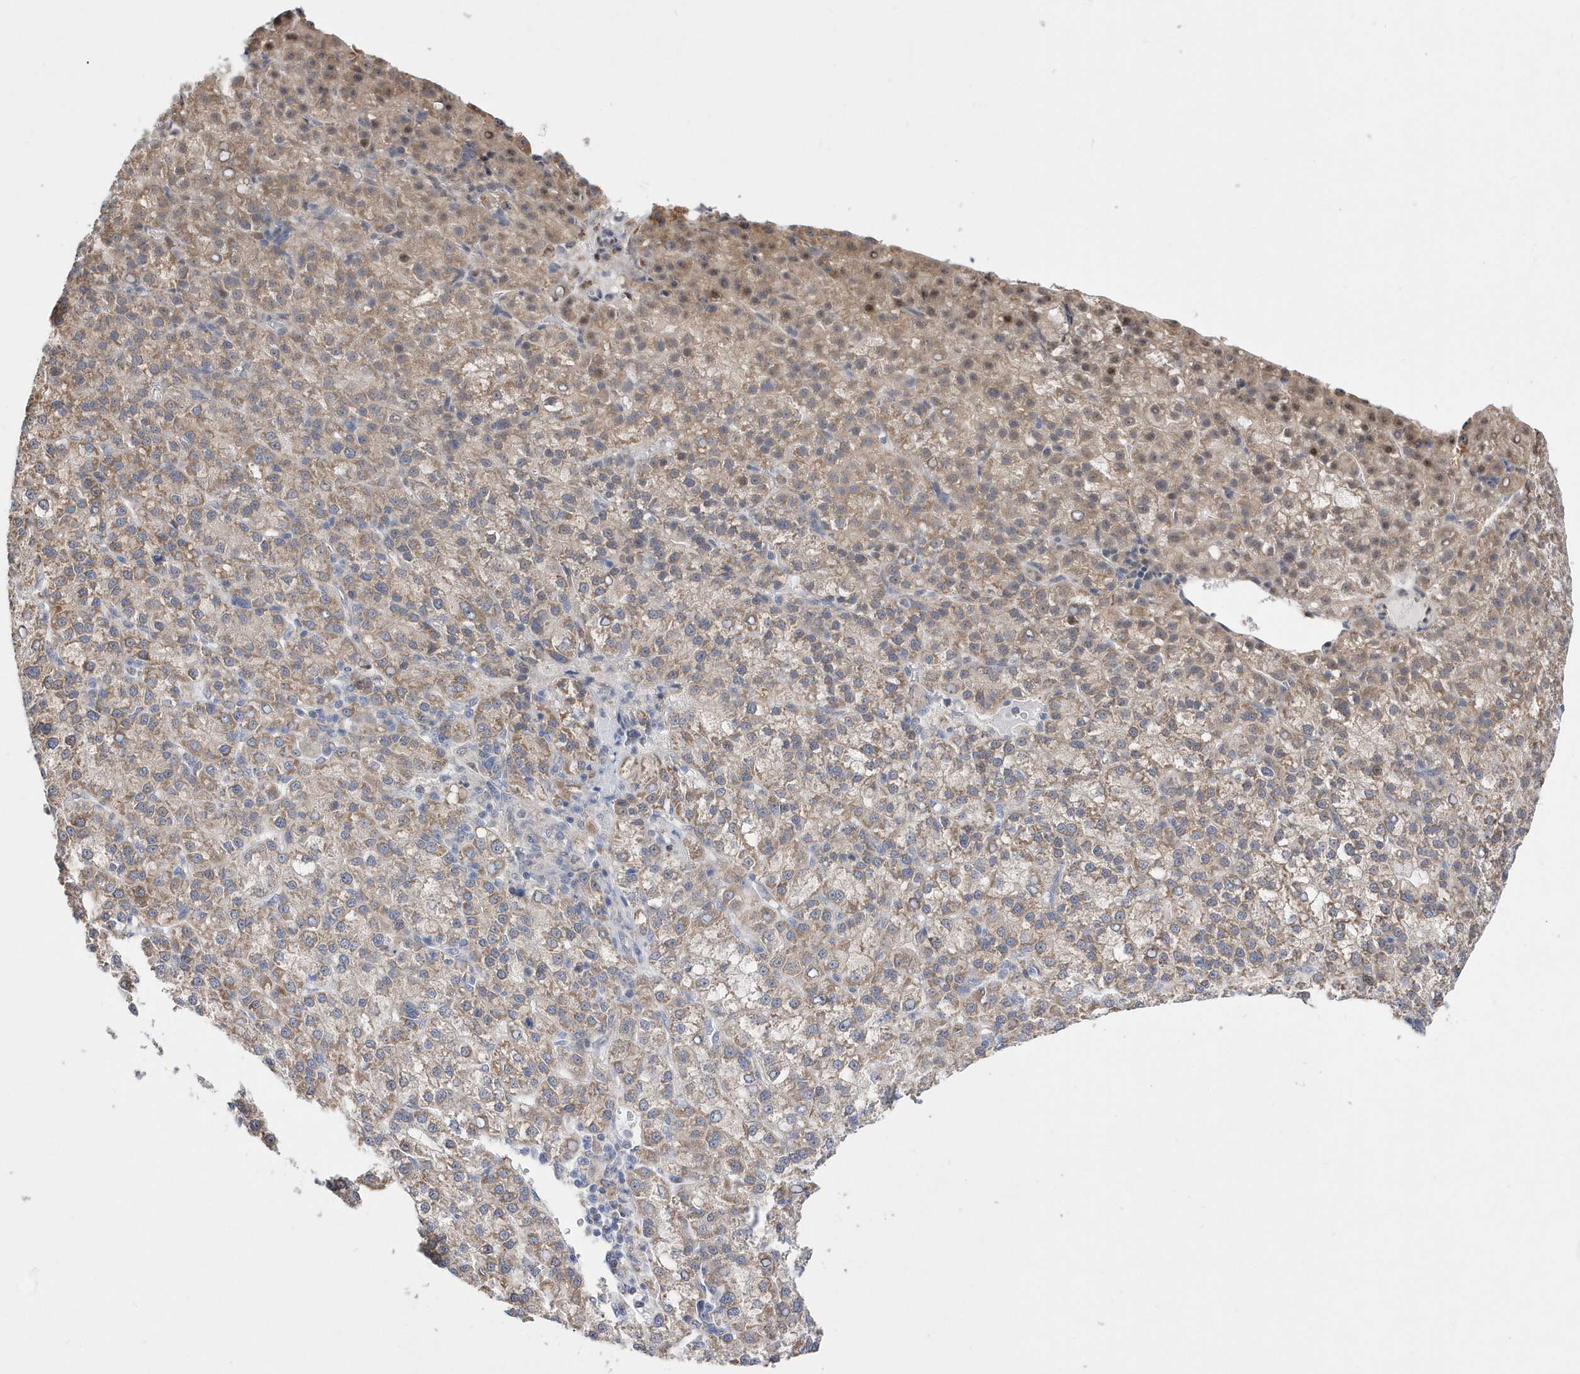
{"staining": {"intensity": "moderate", "quantity": ">75%", "location": "cytoplasmic/membranous"}, "tissue": "liver cancer", "cell_type": "Tumor cells", "image_type": "cancer", "snomed": [{"axis": "morphology", "description": "Carcinoma, Hepatocellular, NOS"}, {"axis": "topography", "description": "Liver"}], "caption": "Liver hepatocellular carcinoma stained for a protein (brown) demonstrates moderate cytoplasmic/membranous positive staining in about >75% of tumor cells.", "gene": "SPATA5", "patient": {"sex": "female", "age": 58}}